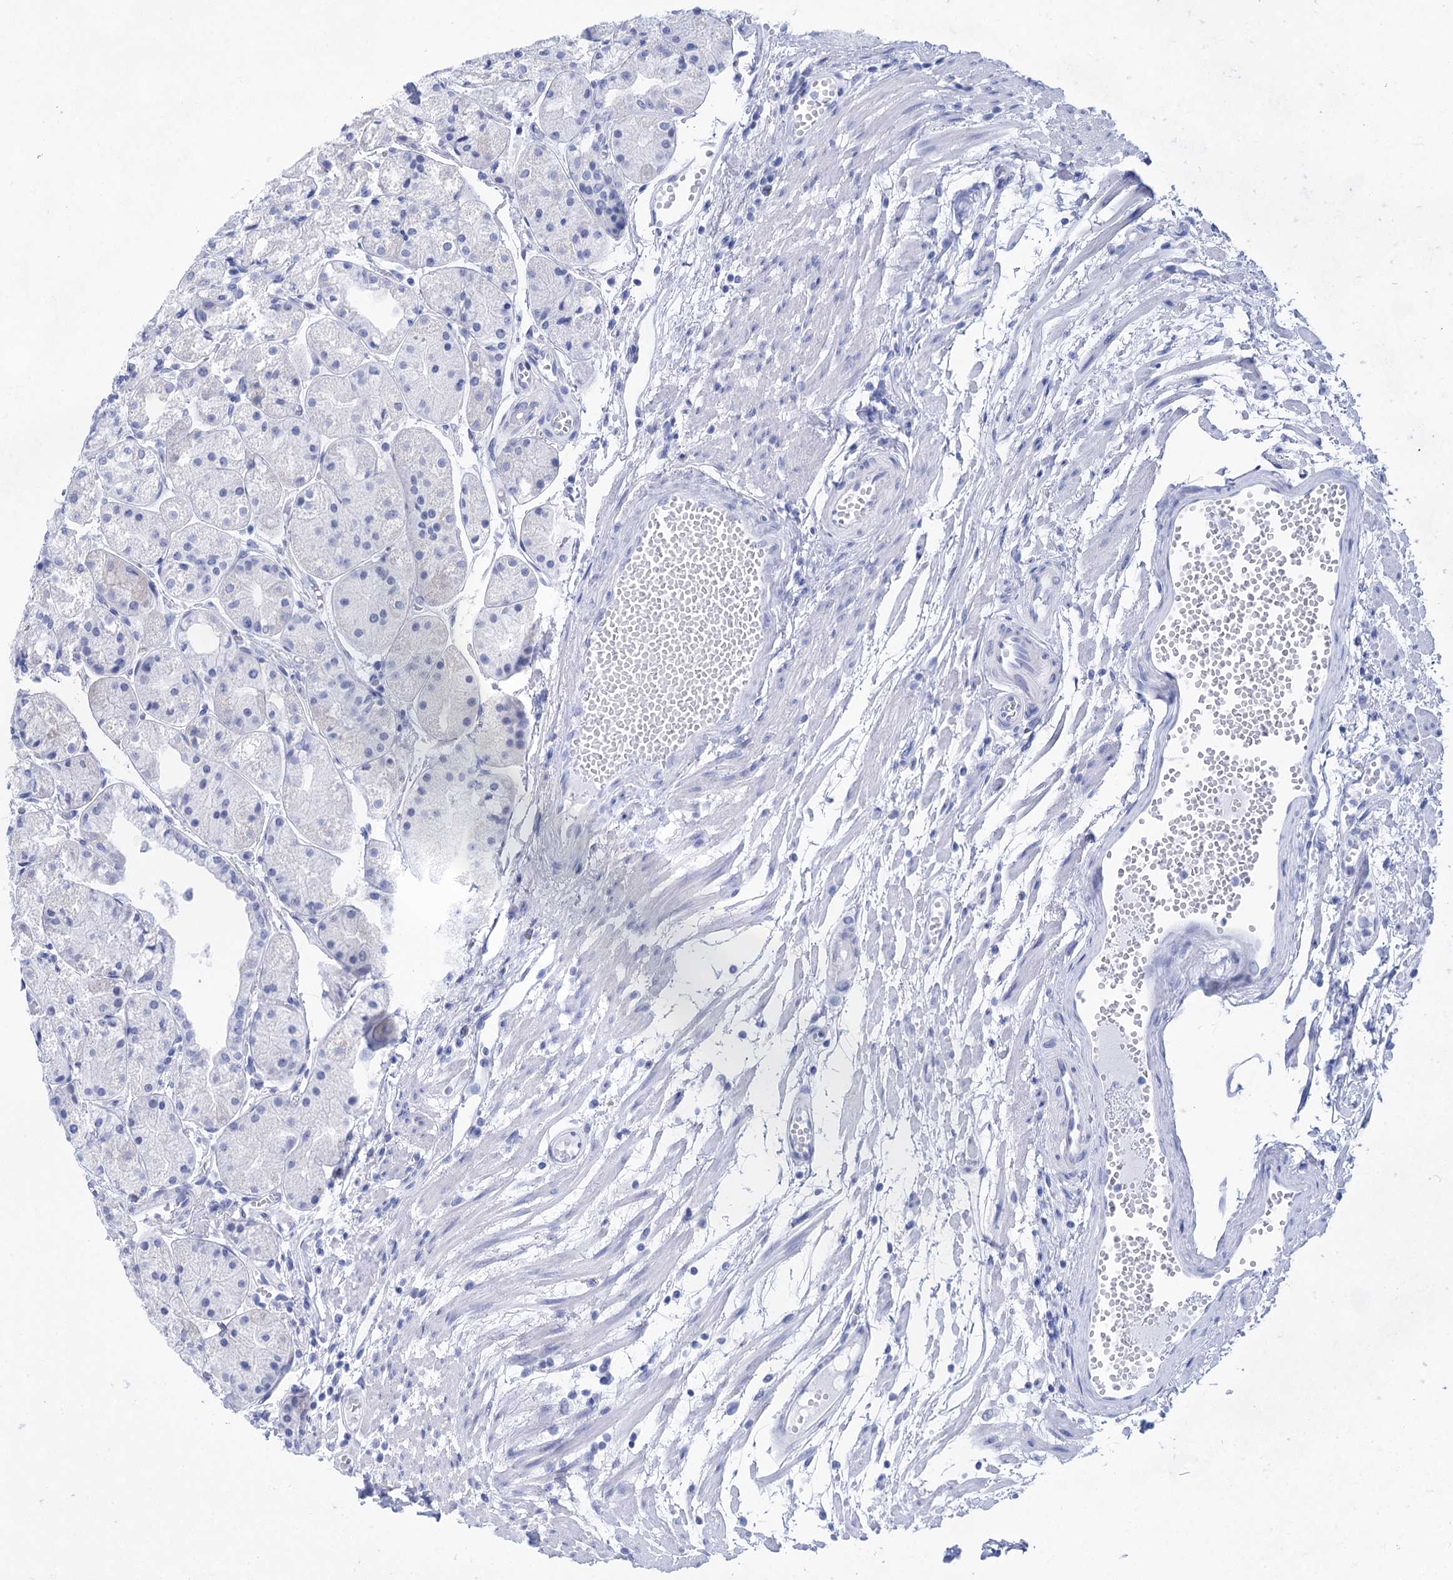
{"staining": {"intensity": "negative", "quantity": "none", "location": "none"}, "tissue": "stomach", "cell_type": "Glandular cells", "image_type": "normal", "snomed": [{"axis": "morphology", "description": "Normal tissue, NOS"}, {"axis": "topography", "description": "Stomach, upper"}], "caption": "IHC micrograph of unremarkable stomach stained for a protein (brown), which displays no staining in glandular cells.", "gene": "LALBA", "patient": {"sex": "male", "age": 72}}